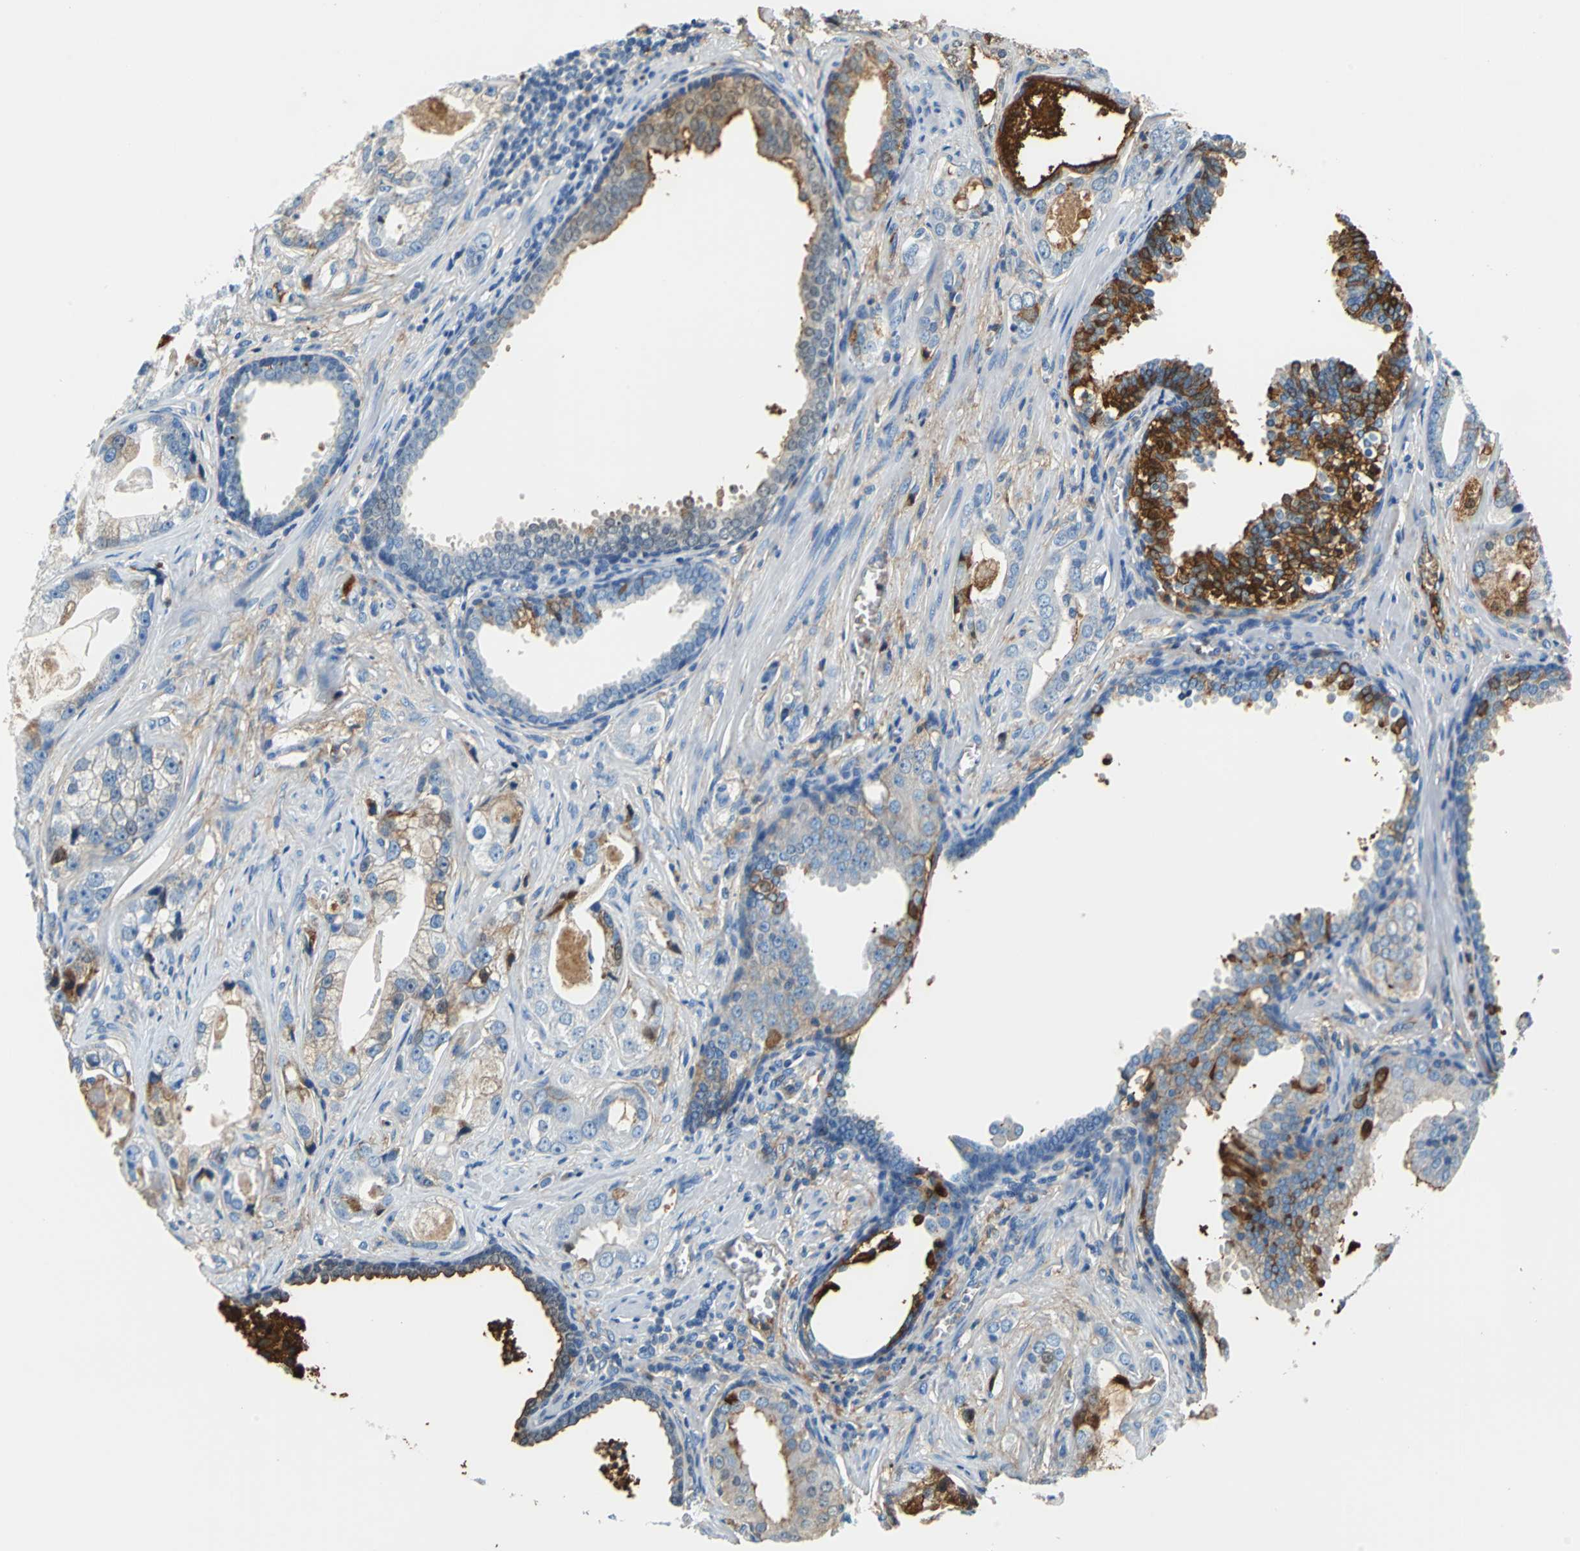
{"staining": {"intensity": "moderate", "quantity": "25%-75%", "location": "cytoplasmic/membranous"}, "tissue": "prostate cancer", "cell_type": "Tumor cells", "image_type": "cancer", "snomed": [{"axis": "morphology", "description": "Adenocarcinoma, Low grade"}, {"axis": "topography", "description": "Prostate"}], "caption": "This is a micrograph of immunohistochemistry (IHC) staining of prostate cancer, which shows moderate expression in the cytoplasmic/membranous of tumor cells.", "gene": "ALB", "patient": {"sex": "male", "age": 59}}